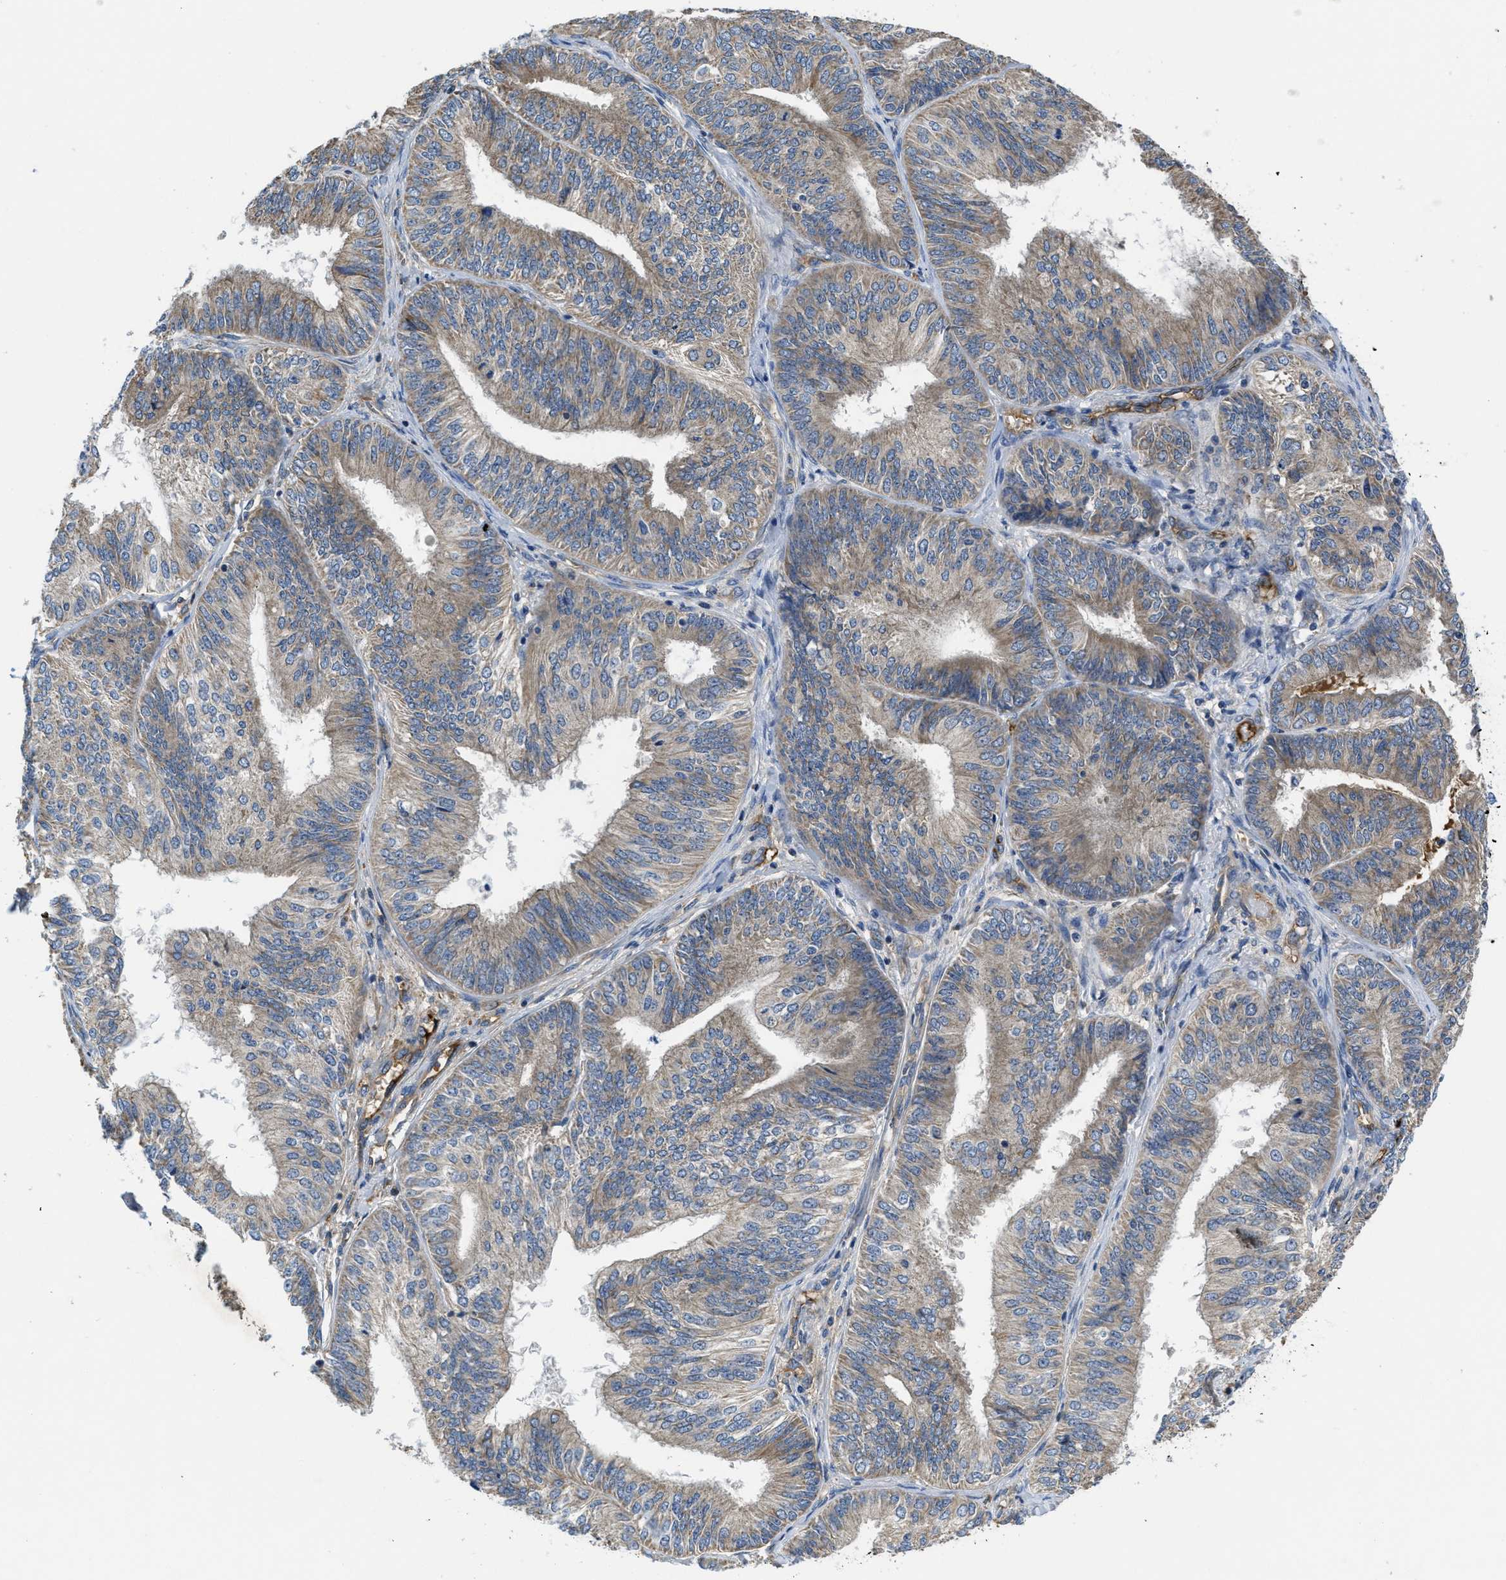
{"staining": {"intensity": "weak", "quantity": ">75%", "location": "cytoplasmic/membranous"}, "tissue": "endometrial cancer", "cell_type": "Tumor cells", "image_type": "cancer", "snomed": [{"axis": "morphology", "description": "Adenocarcinoma, NOS"}, {"axis": "topography", "description": "Endometrium"}], "caption": "A brown stain labels weak cytoplasmic/membranous staining of a protein in human endometrial adenocarcinoma tumor cells.", "gene": "GALK1", "patient": {"sex": "female", "age": 58}}